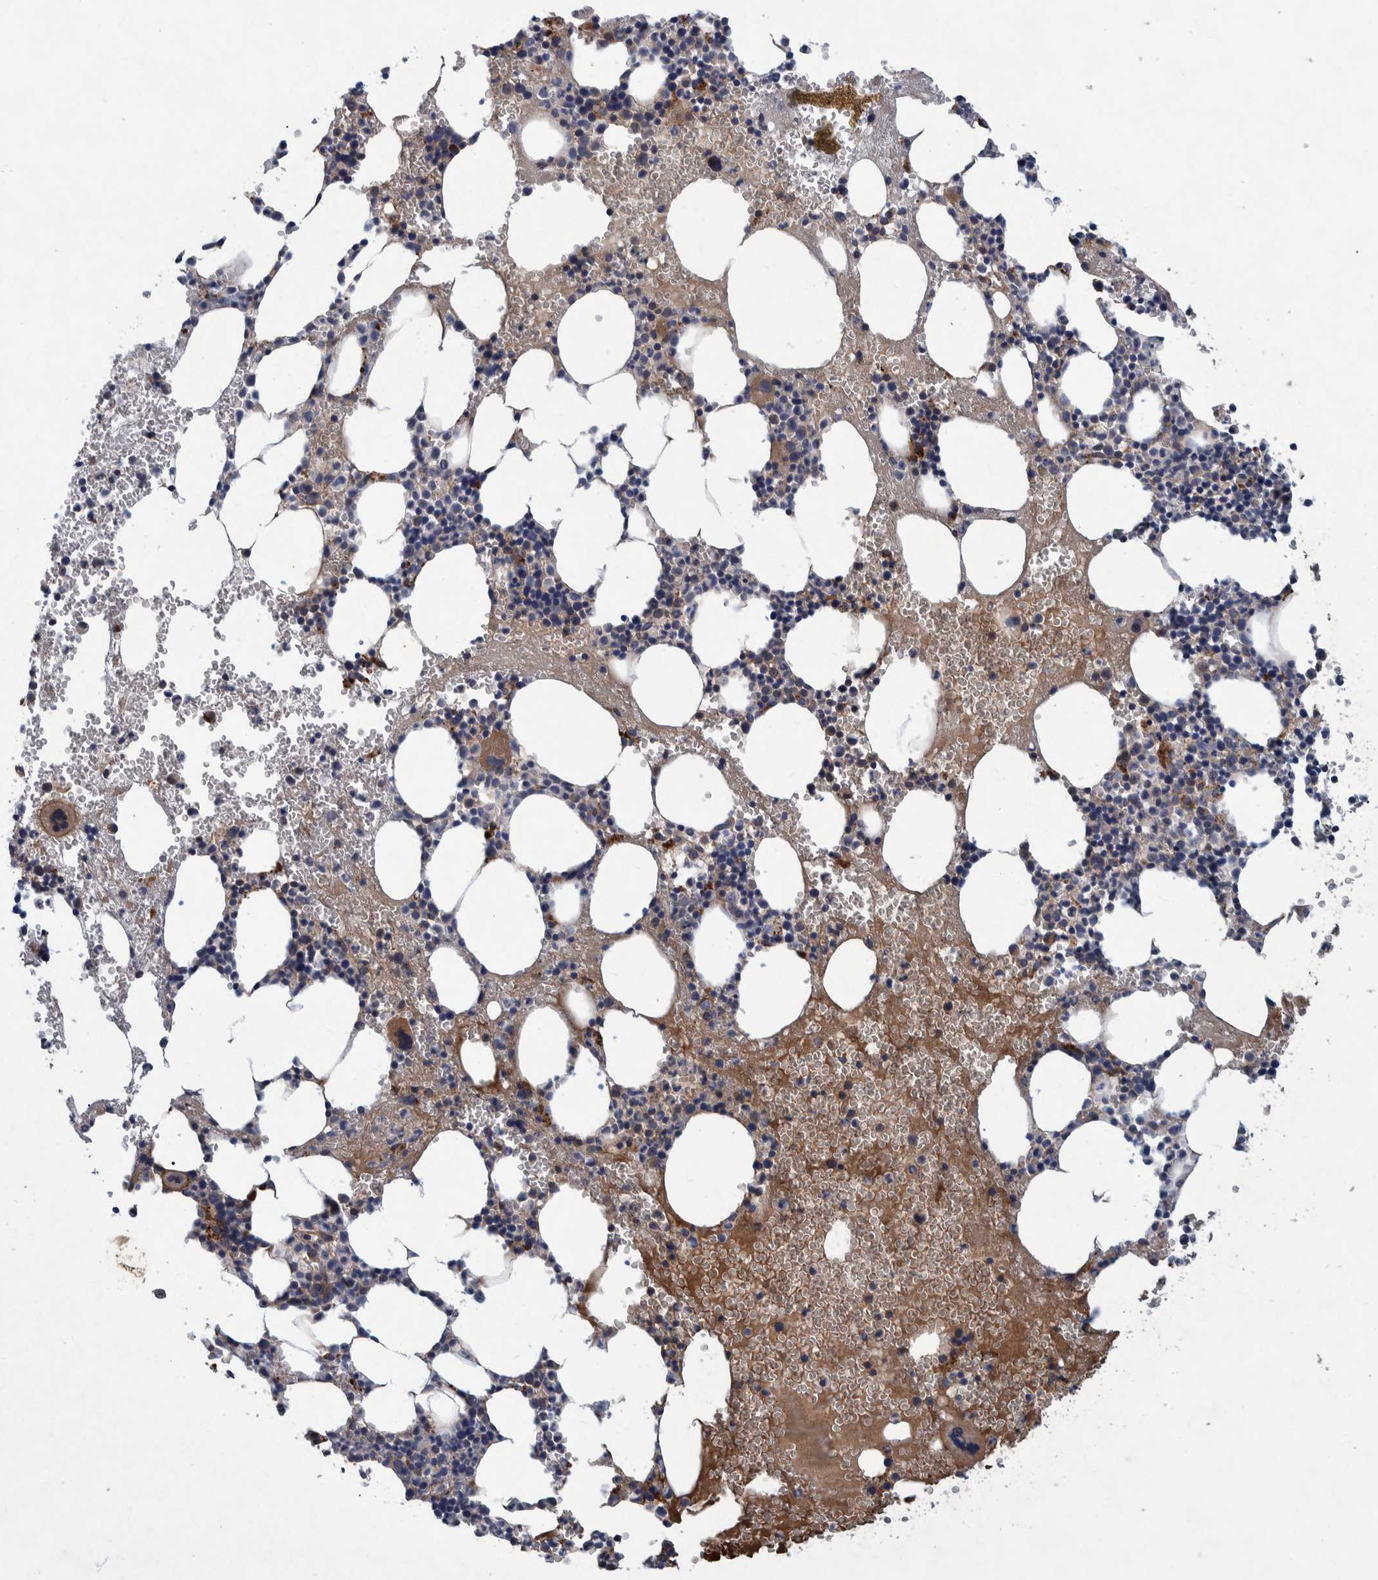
{"staining": {"intensity": "moderate", "quantity": "<25%", "location": "cytoplasmic/membranous"}, "tissue": "bone marrow", "cell_type": "Hematopoietic cells", "image_type": "normal", "snomed": [{"axis": "morphology", "description": "Normal tissue, NOS"}, {"axis": "morphology", "description": "Inflammation, NOS"}, {"axis": "topography", "description": "Bone marrow"}], "caption": "Immunohistochemical staining of normal bone marrow reveals moderate cytoplasmic/membranous protein staining in approximately <25% of hematopoietic cells. Immunohistochemistry (ihc) stains the protein in brown and the nuclei are stained blue.", "gene": "ITIH3", "patient": {"sex": "female", "age": 67}}